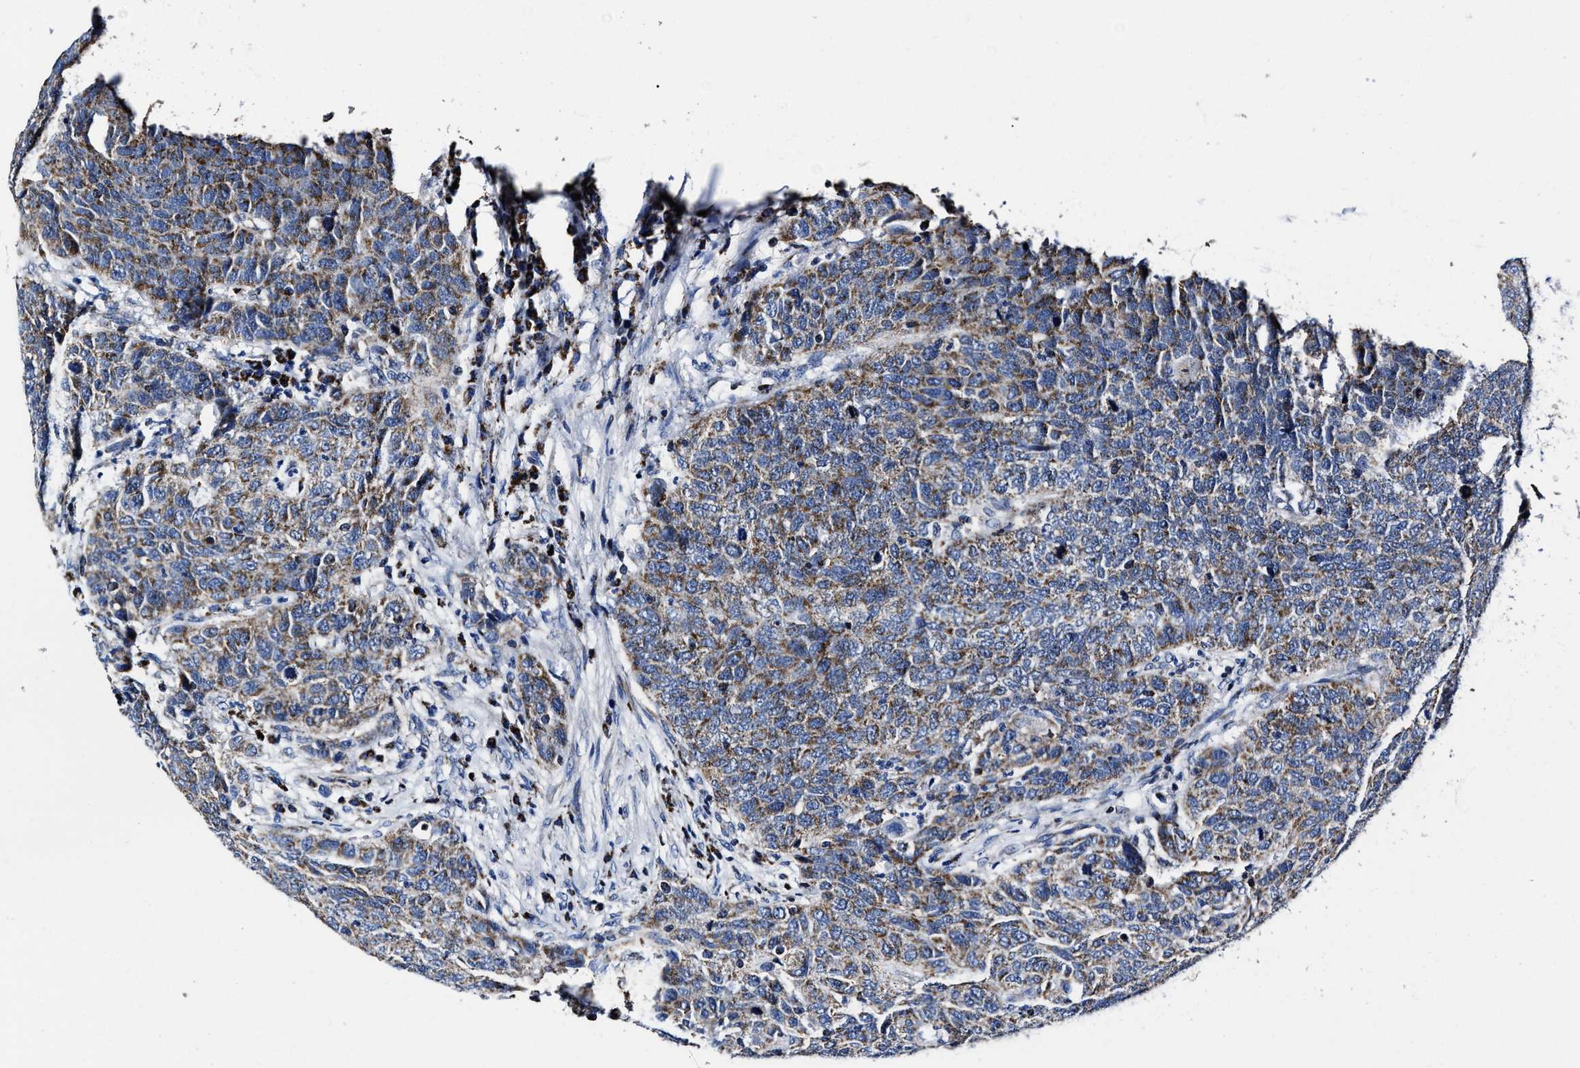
{"staining": {"intensity": "moderate", "quantity": ">75%", "location": "cytoplasmic/membranous"}, "tissue": "head and neck cancer", "cell_type": "Tumor cells", "image_type": "cancer", "snomed": [{"axis": "morphology", "description": "Squamous cell carcinoma, NOS"}, {"axis": "topography", "description": "Head-Neck"}], "caption": "Brown immunohistochemical staining in human head and neck squamous cell carcinoma reveals moderate cytoplasmic/membranous staining in approximately >75% of tumor cells.", "gene": "HINT2", "patient": {"sex": "male", "age": 66}}